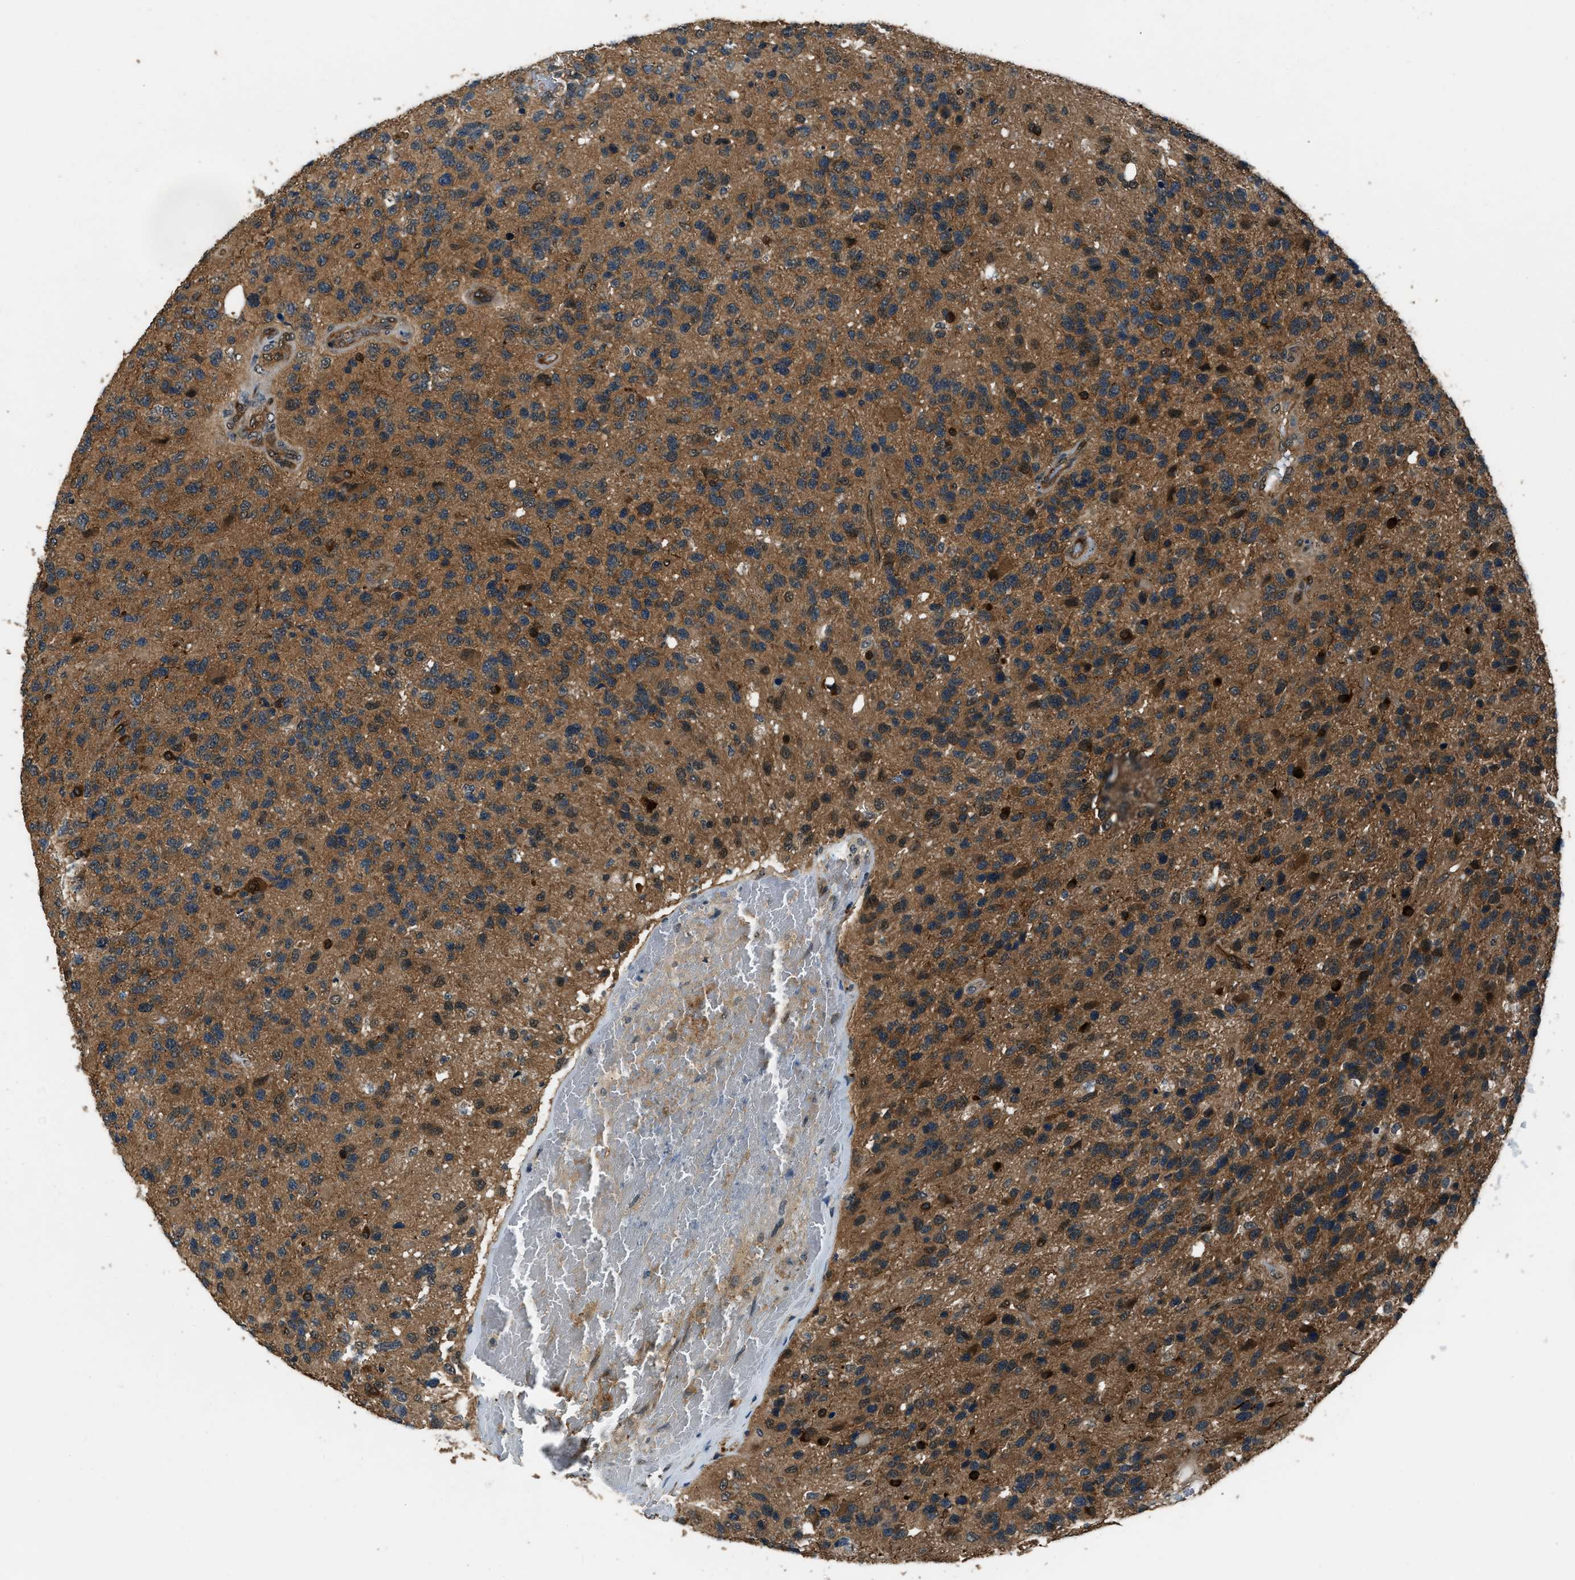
{"staining": {"intensity": "moderate", "quantity": ">75%", "location": "cytoplasmic/membranous"}, "tissue": "glioma", "cell_type": "Tumor cells", "image_type": "cancer", "snomed": [{"axis": "morphology", "description": "Glioma, malignant, High grade"}, {"axis": "topography", "description": "Brain"}], "caption": "Human malignant high-grade glioma stained with a protein marker displays moderate staining in tumor cells.", "gene": "NUDCD3", "patient": {"sex": "female", "age": 58}}